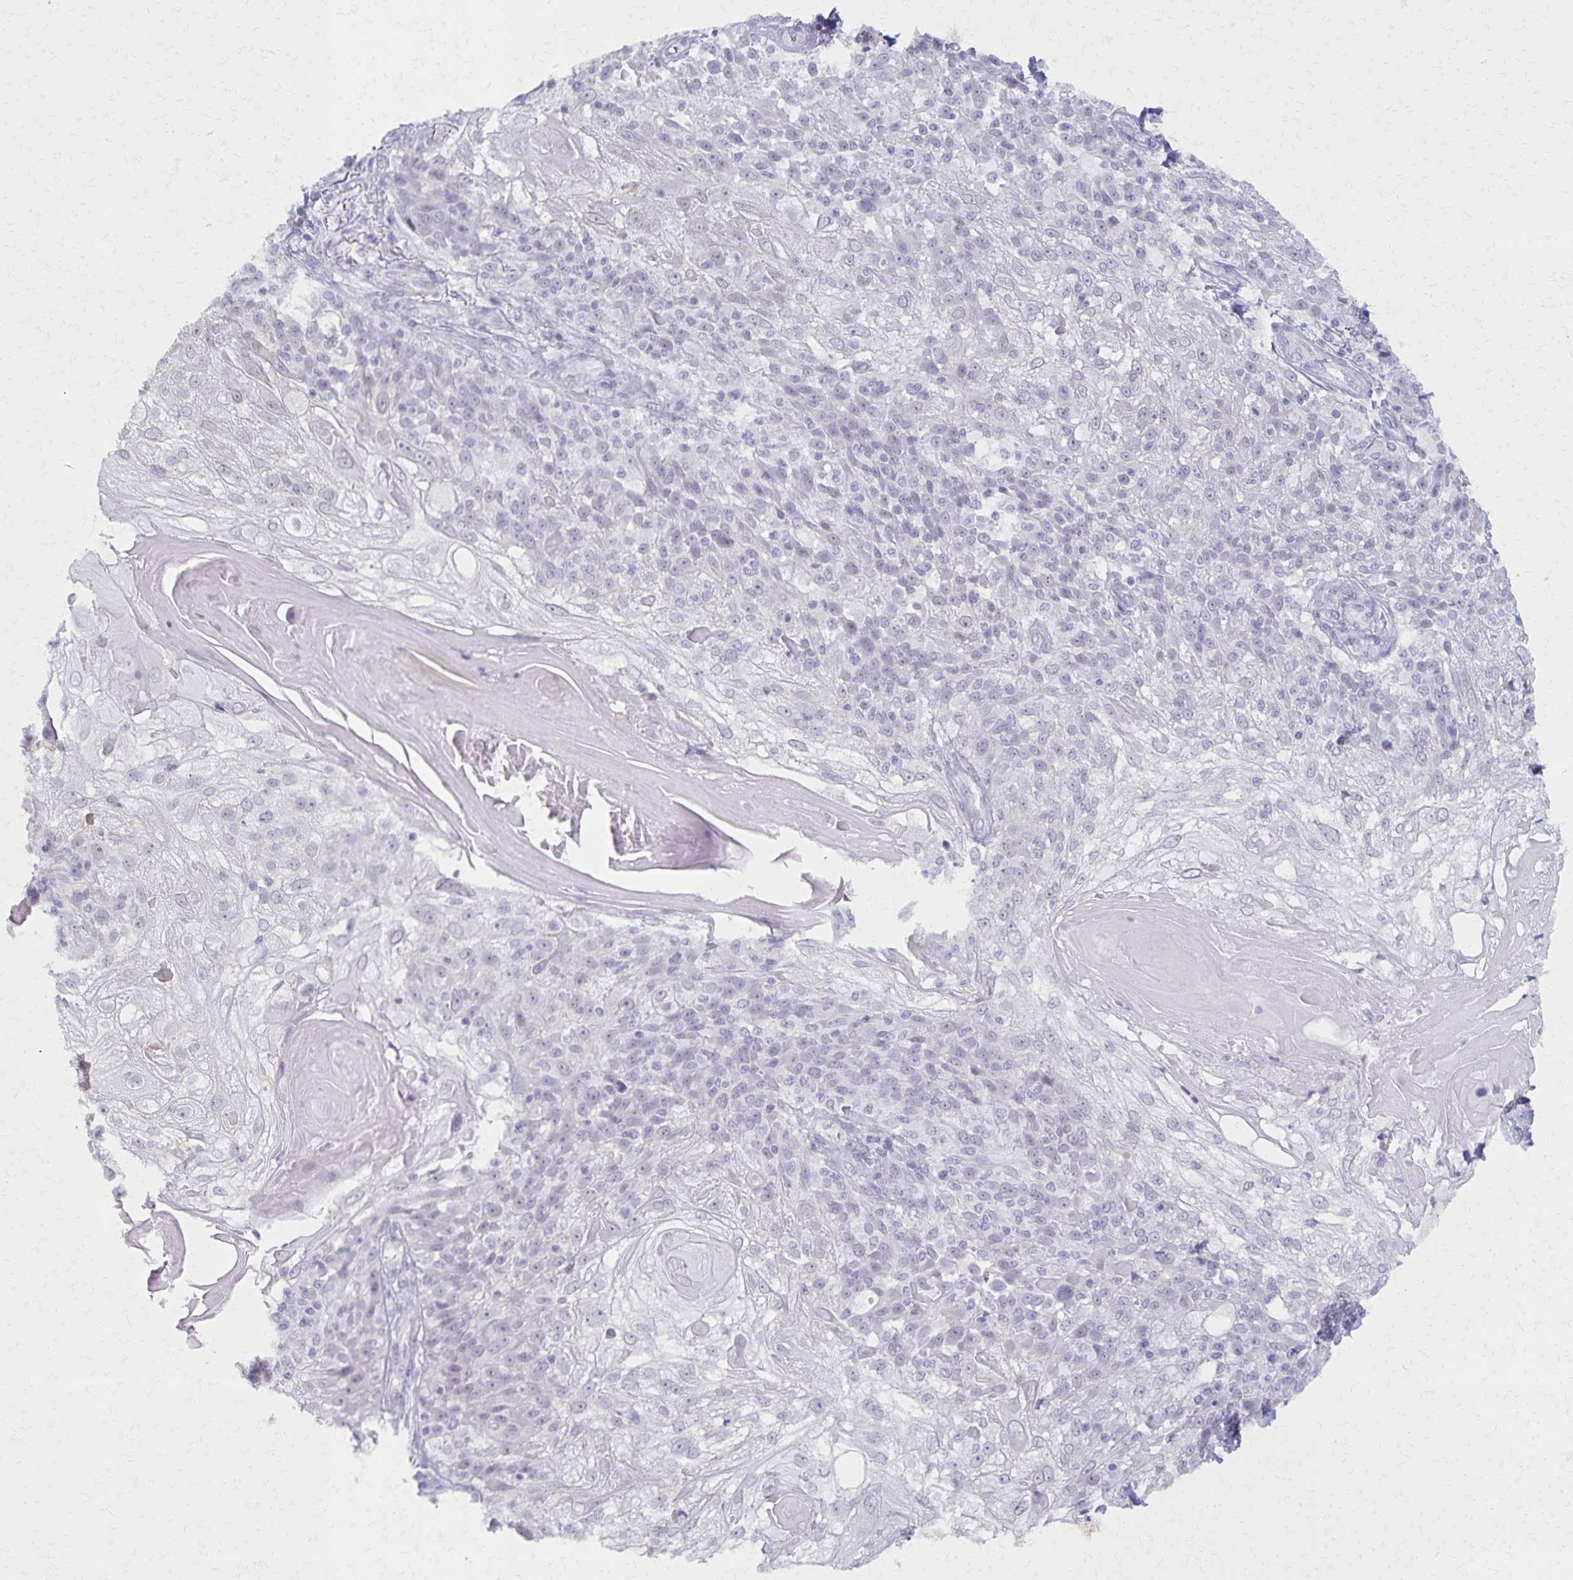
{"staining": {"intensity": "weak", "quantity": "<25%", "location": "nuclear"}, "tissue": "skin cancer", "cell_type": "Tumor cells", "image_type": "cancer", "snomed": [{"axis": "morphology", "description": "Normal tissue, NOS"}, {"axis": "morphology", "description": "Squamous cell carcinoma, NOS"}, {"axis": "topography", "description": "Skin"}], "caption": "DAB immunohistochemical staining of human skin squamous cell carcinoma shows no significant expression in tumor cells. The staining was performed using DAB to visualize the protein expression in brown, while the nuclei were stained in blue with hematoxylin (Magnification: 20x).", "gene": "MORC4", "patient": {"sex": "female", "age": 83}}